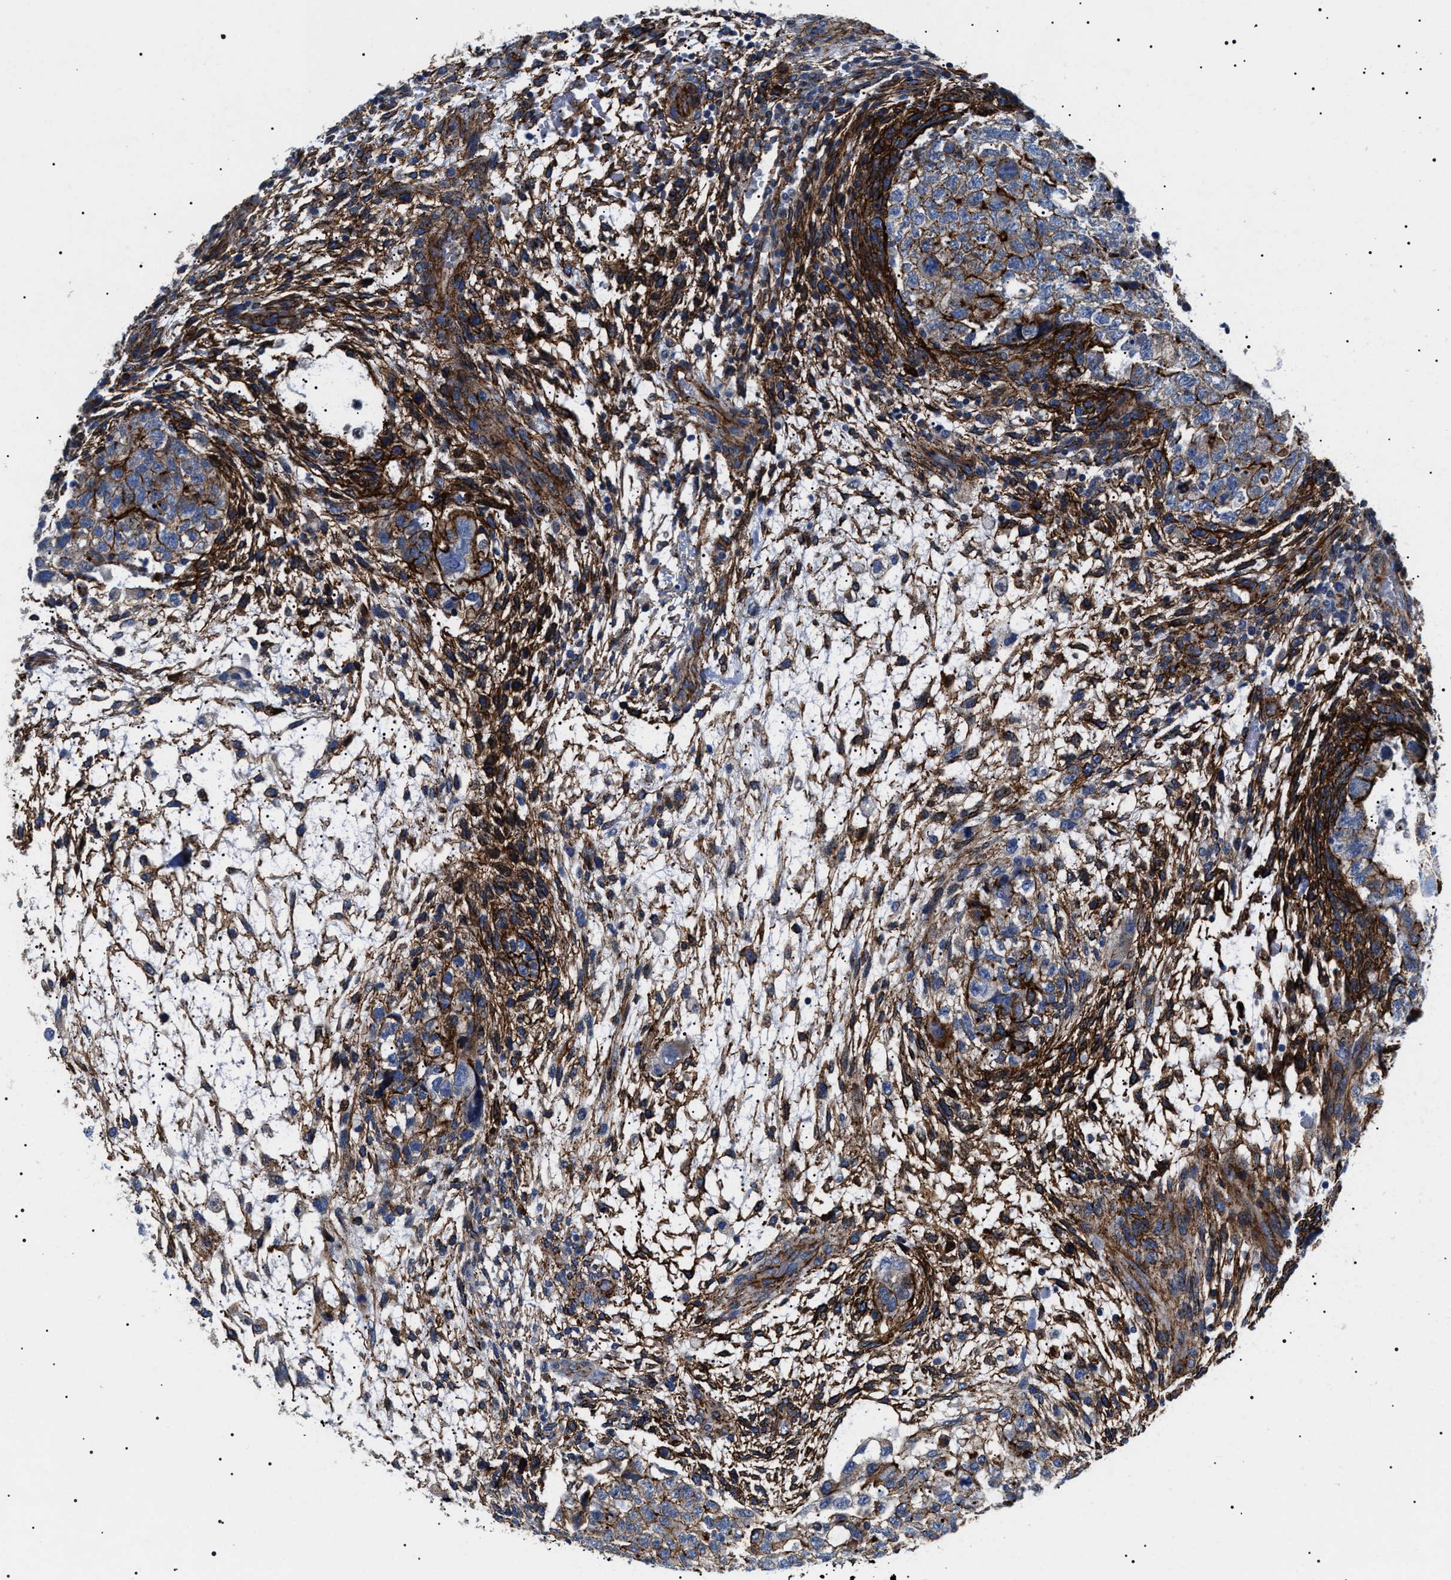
{"staining": {"intensity": "strong", "quantity": "25%-75%", "location": "cytoplasmic/membranous"}, "tissue": "testis cancer", "cell_type": "Tumor cells", "image_type": "cancer", "snomed": [{"axis": "morphology", "description": "Carcinoma, Embryonal, NOS"}, {"axis": "topography", "description": "Testis"}], "caption": "Immunohistochemistry (IHC) of human testis embryonal carcinoma demonstrates high levels of strong cytoplasmic/membranous staining in about 25%-75% of tumor cells. The protein of interest is shown in brown color, while the nuclei are stained blue.", "gene": "TMEM222", "patient": {"sex": "male", "age": 36}}